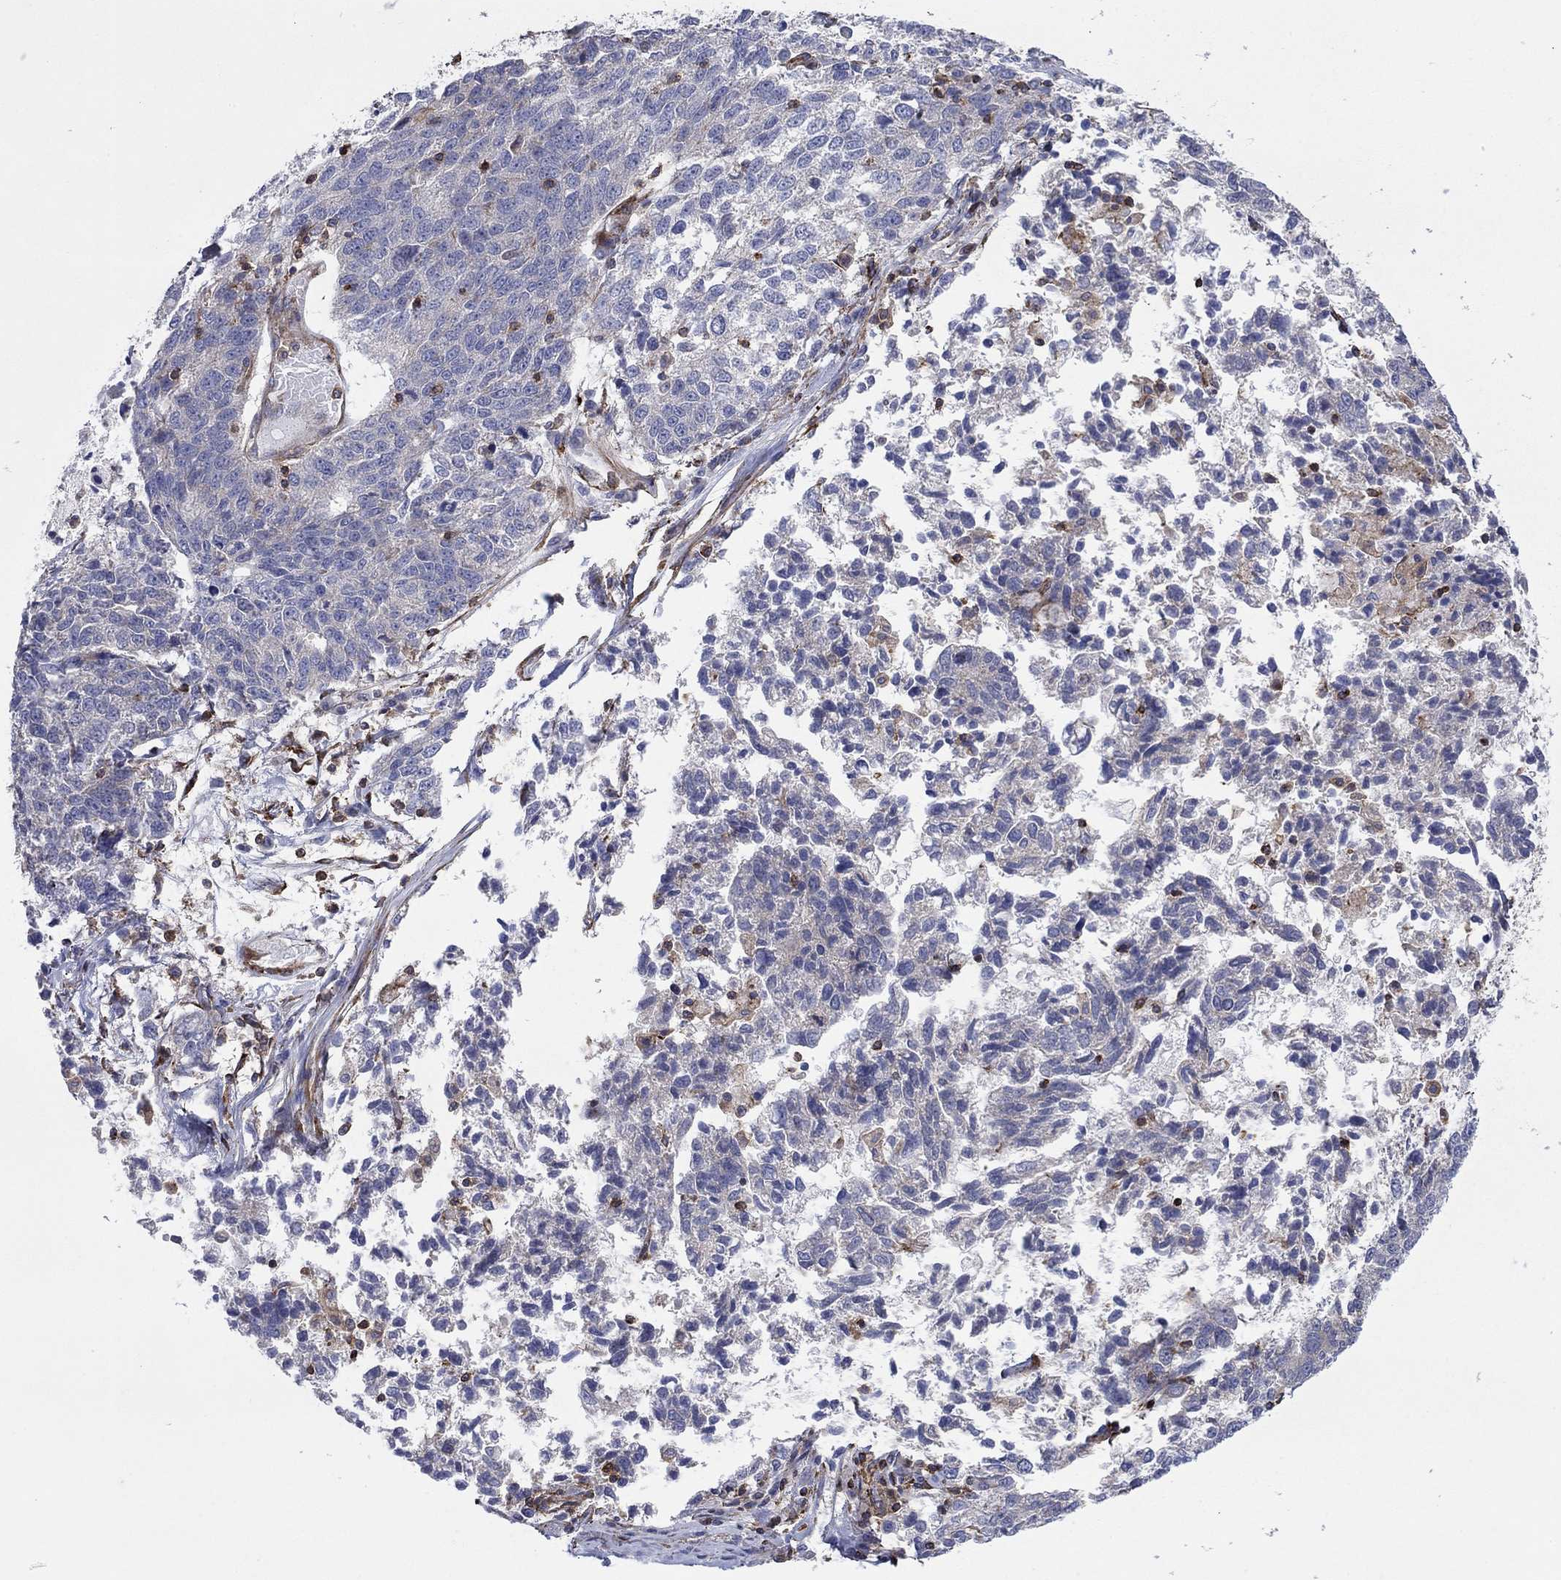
{"staining": {"intensity": "weak", "quantity": "<25%", "location": "cytoplasmic/membranous"}, "tissue": "ovarian cancer", "cell_type": "Tumor cells", "image_type": "cancer", "snomed": [{"axis": "morphology", "description": "Cystadenocarcinoma, serous, NOS"}, {"axis": "topography", "description": "Ovary"}], "caption": "The histopathology image exhibits no significant positivity in tumor cells of ovarian cancer.", "gene": "PAG1", "patient": {"sex": "female", "age": 71}}